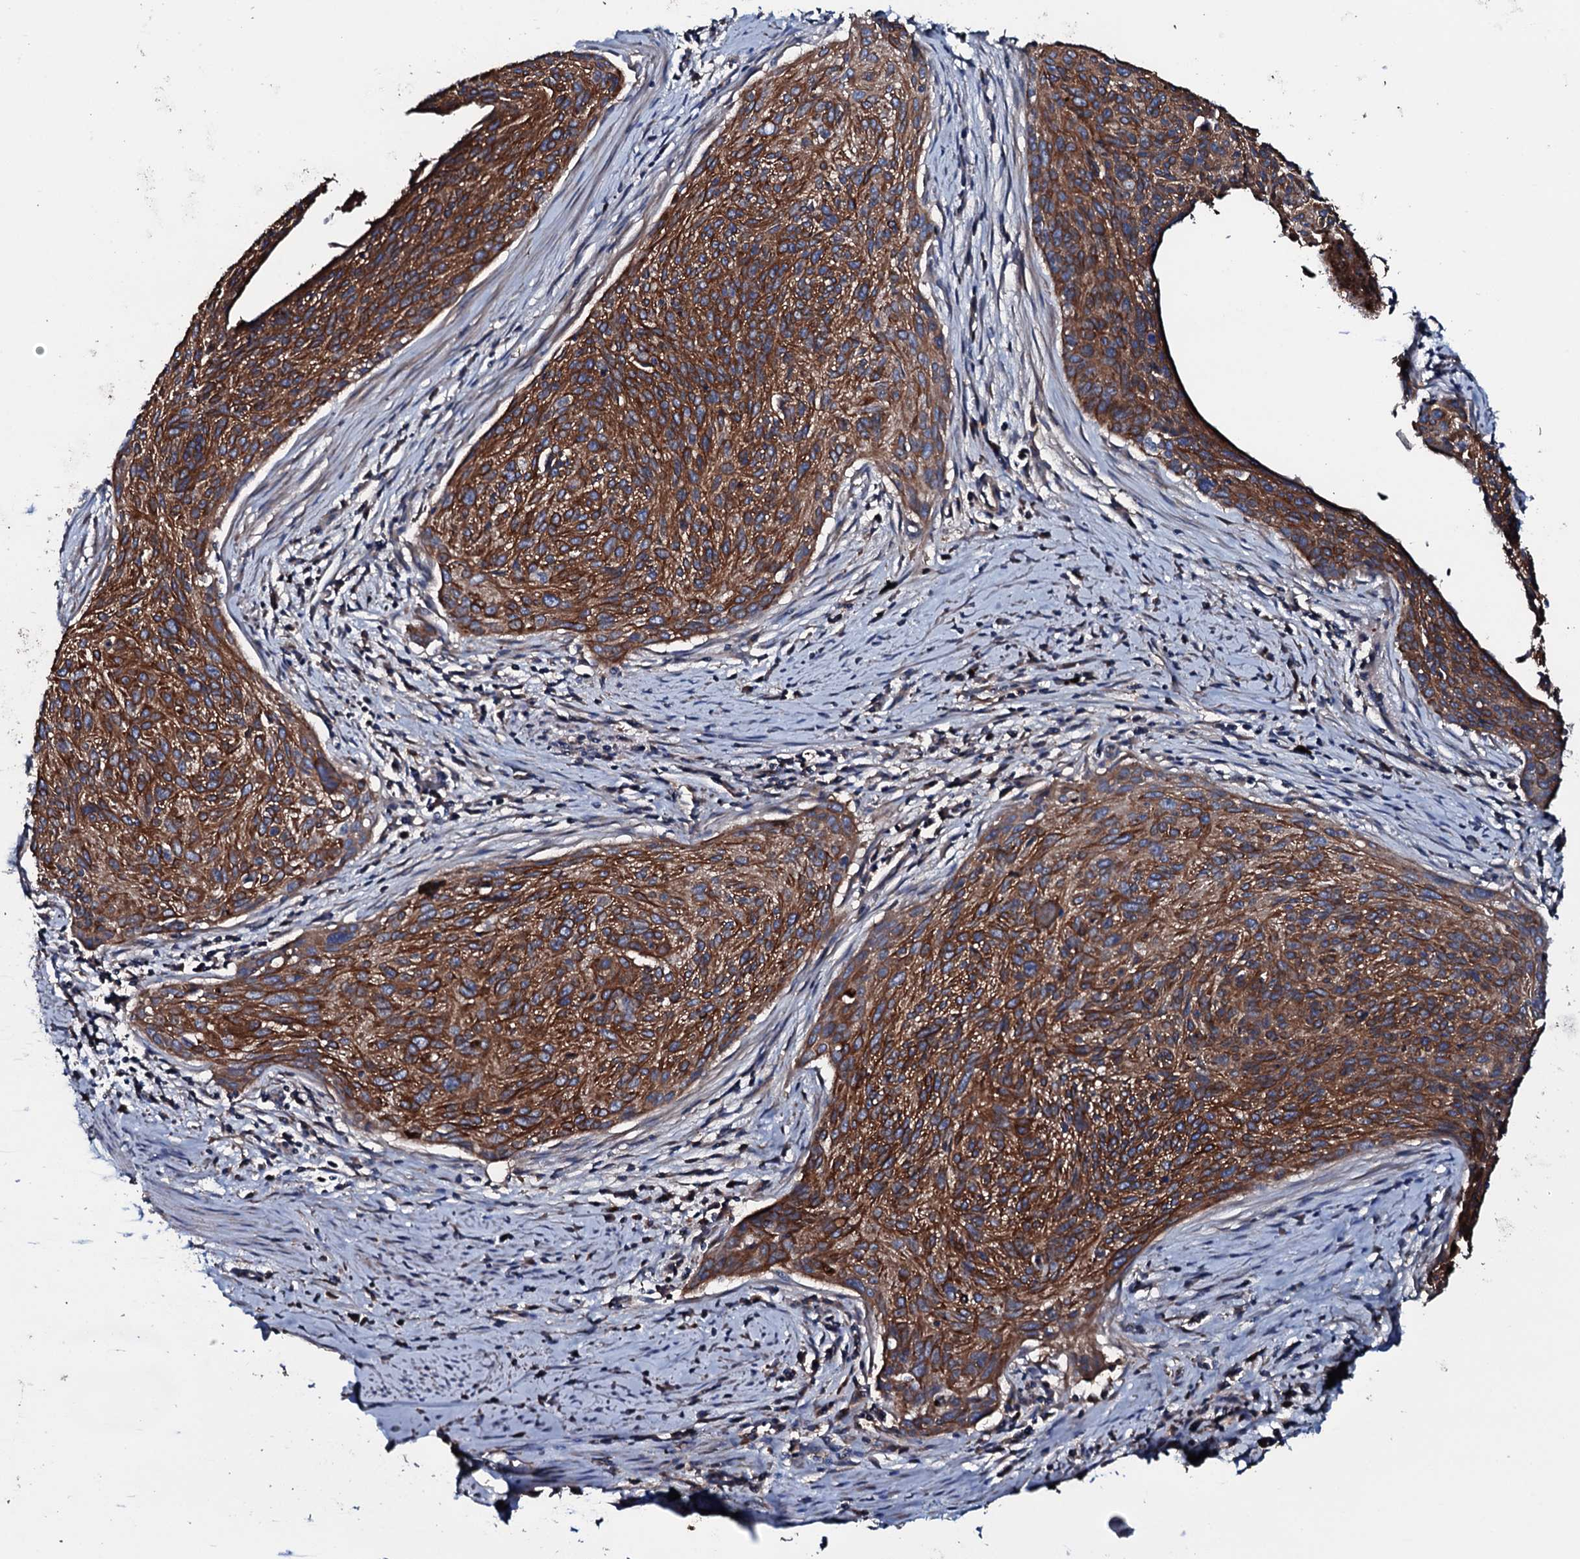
{"staining": {"intensity": "strong", "quantity": ">75%", "location": "cytoplasmic/membranous"}, "tissue": "cervical cancer", "cell_type": "Tumor cells", "image_type": "cancer", "snomed": [{"axis": "morphology", "description": "Squamous cell carcinoma, NOS"}, {"axis": "topography", "description": "Cervix"}], "caption": "IHC image of squamous cell carcinoma (cervical) stained for a protein (brown), which exhibits high levels of strong cytoplasmic/membranous staining in approximately >75% of tumor cells.", "gene": "NEK1", "patient": {"sex": "female", "age": 55}}